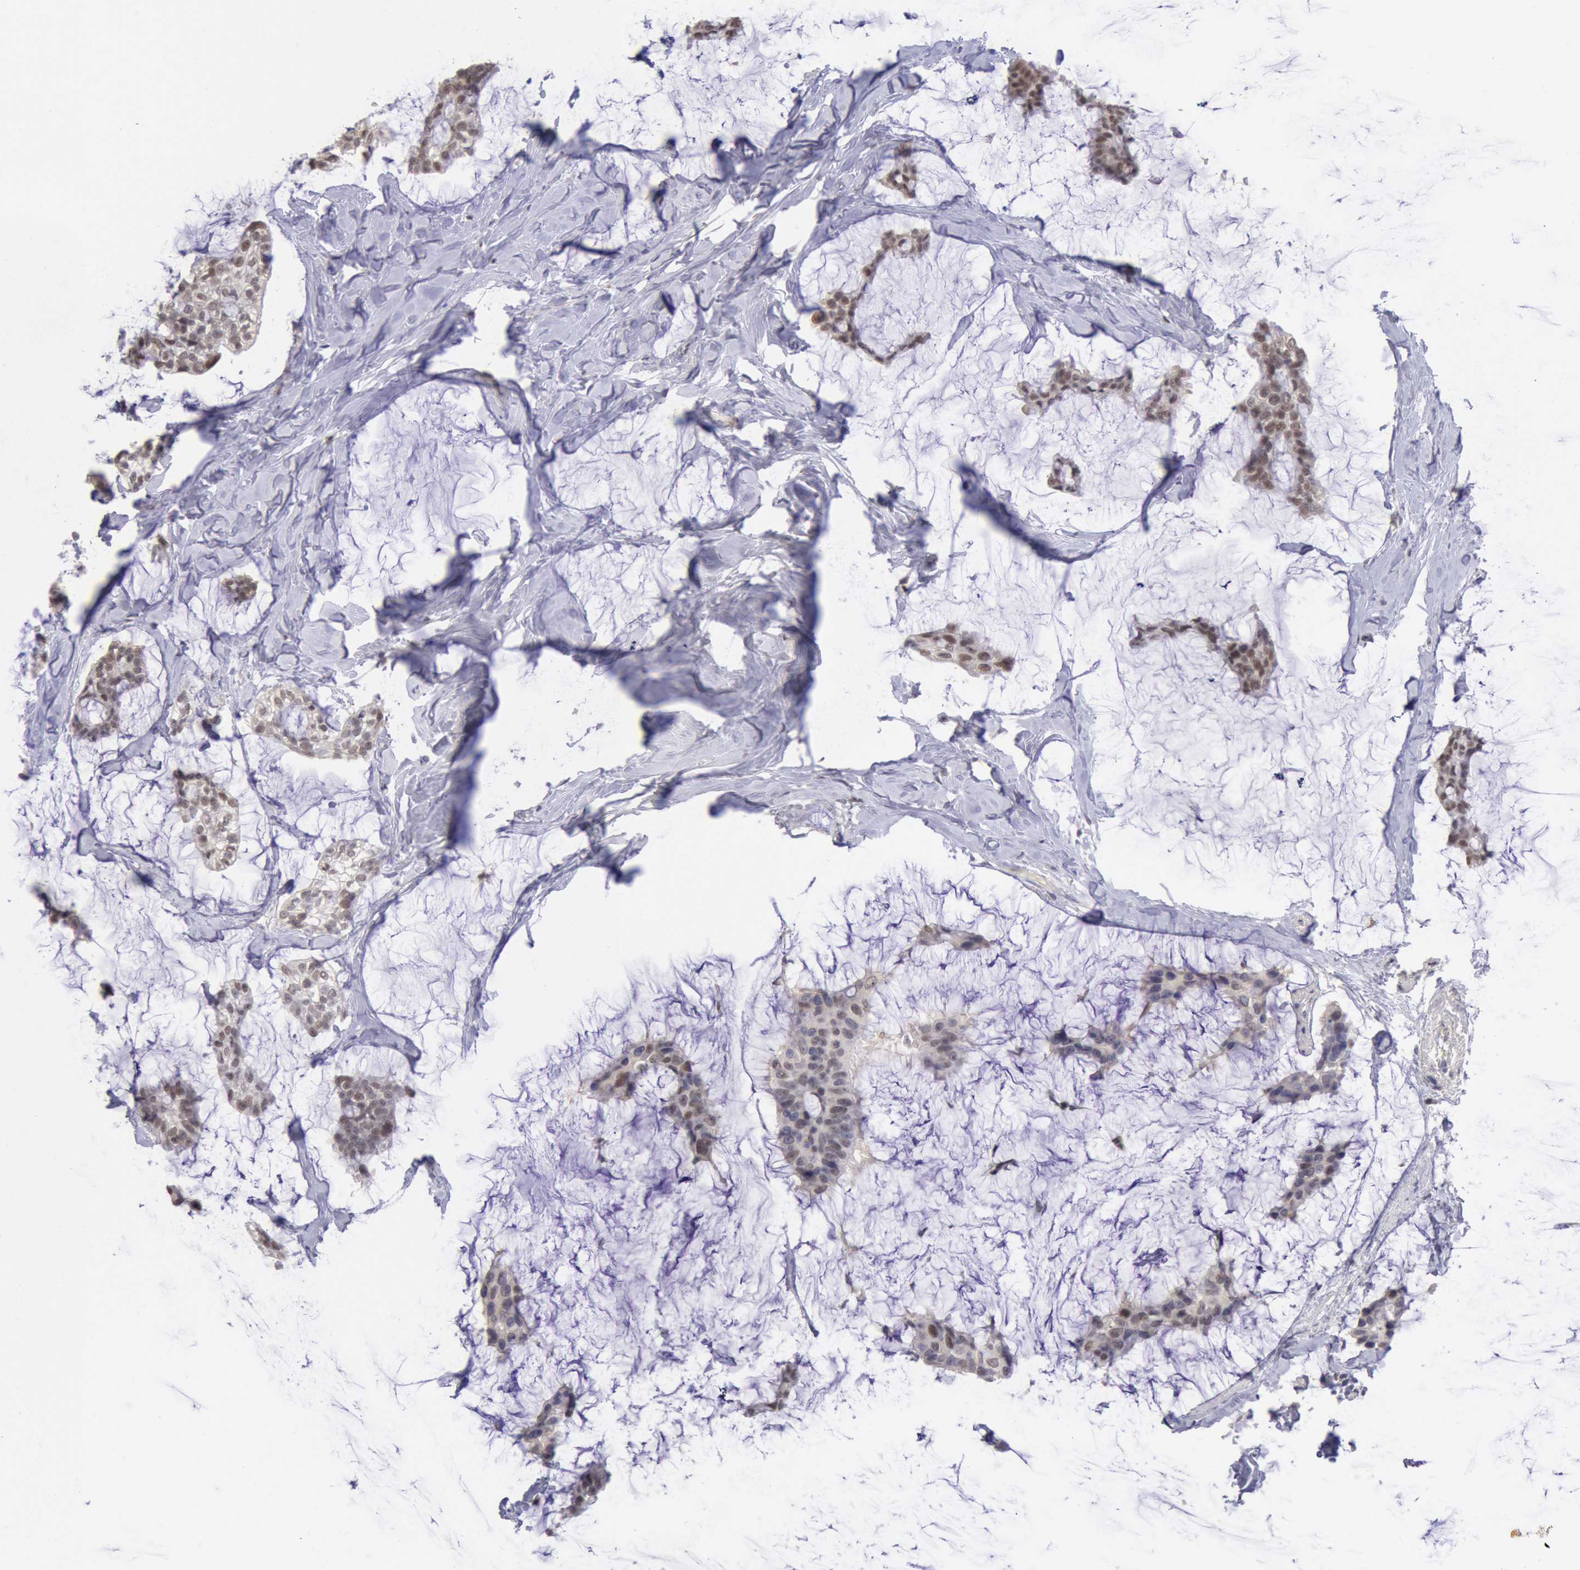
{"staining": {"intensity": "strong", "quantity": ">75%", "location": "nuclear"}, "tissue": "breast cancer", "cell_type": "Tumor cells", "image_type": "cancer", "snomed": [{"axis": "morphology", "description": "Duct carcinoma"}, {"axis": "topography", "description": "Breast"}], "caption": "Immunohistochemical staining of human breast cancer (intraductal carcinoma) exhibits strong nuclear protein staining in approximately >75% of tumor cells.", "gene": "MYH7", "patient": {"sex": "female", "age": 93}}